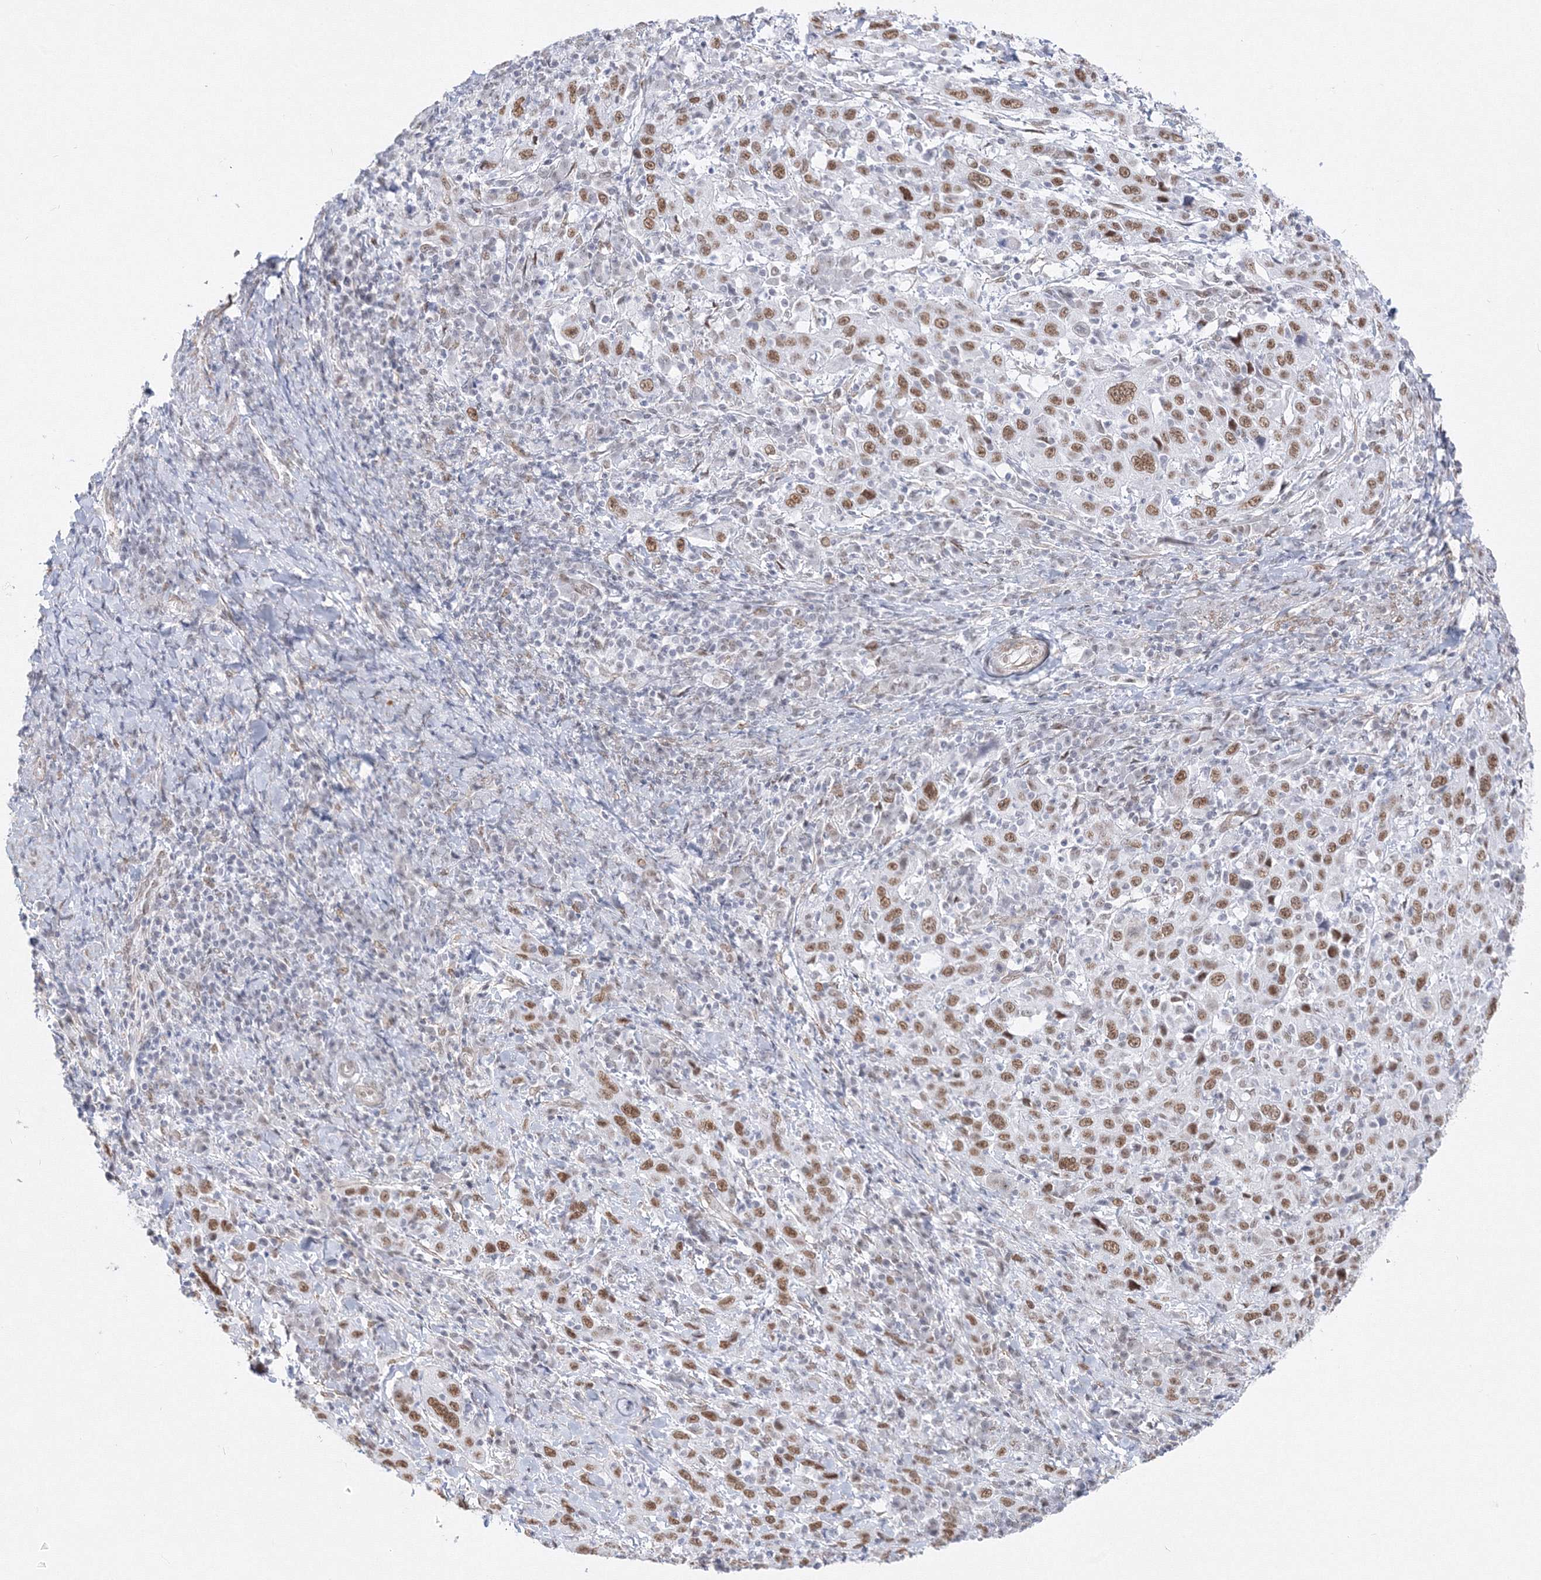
{"staining": {"intensity": "moderate", "quantity": ">75%", "location": "nuclear"}, "tissue": "cervical cancer", "cell_type": "Tumor cells", "image_type": "cancer", "snomed": [{"axis": "morphology", "description": "Squamous cell carcinoma, NOS"}, {"axis": "topography", "description": "Cervix"}], "caption": "IHC image of neoplastic tissue: squamous cell carcinoma (cervical) stained using immunohistochemistry (IHC) displays medium levels of moderate protein expression localized specifically in the nuclear of tumor cells, appearing as a nuclear brown color.", "gene": "ZNF638", "patient": {"sex": "female", "age": 46}}